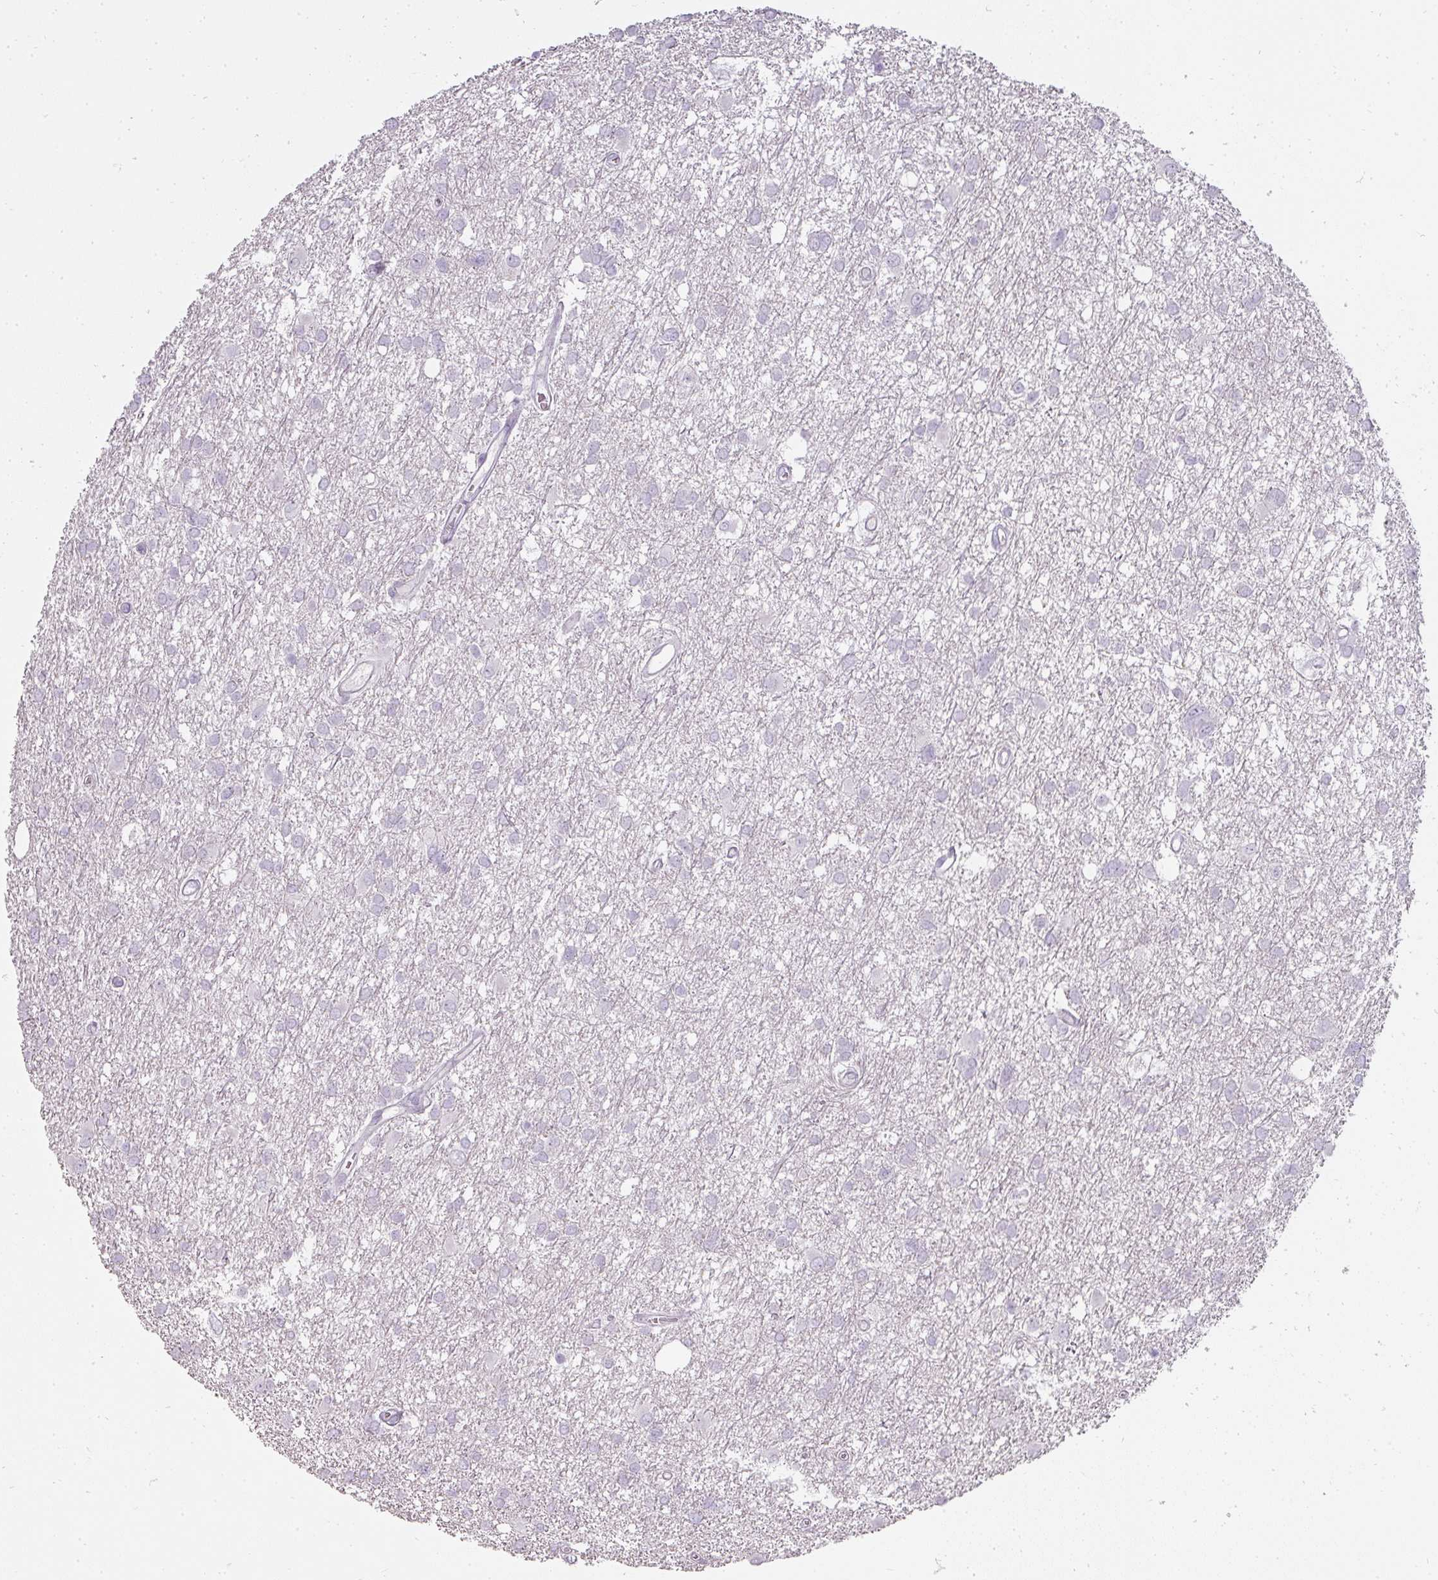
{"staining": {"intensity": "negative", "quantity": "none", "location": "none"}, "tissue": "glioma", "cell_type": "Tumor cells", "image_type": "cancer", "snomed": [{"axis": "morphology", "description": "Glioma, malignant, High grade"}, {"axis": "topography", "description": "Brain"}], "caption": "Protein analysis of glioma shows no significant staining in tumor cells. (Immunohistochemistry, brightfield microscopy, high magnification).", "gene": "BIK", "patient": {"sex": "male", "age": 61}}